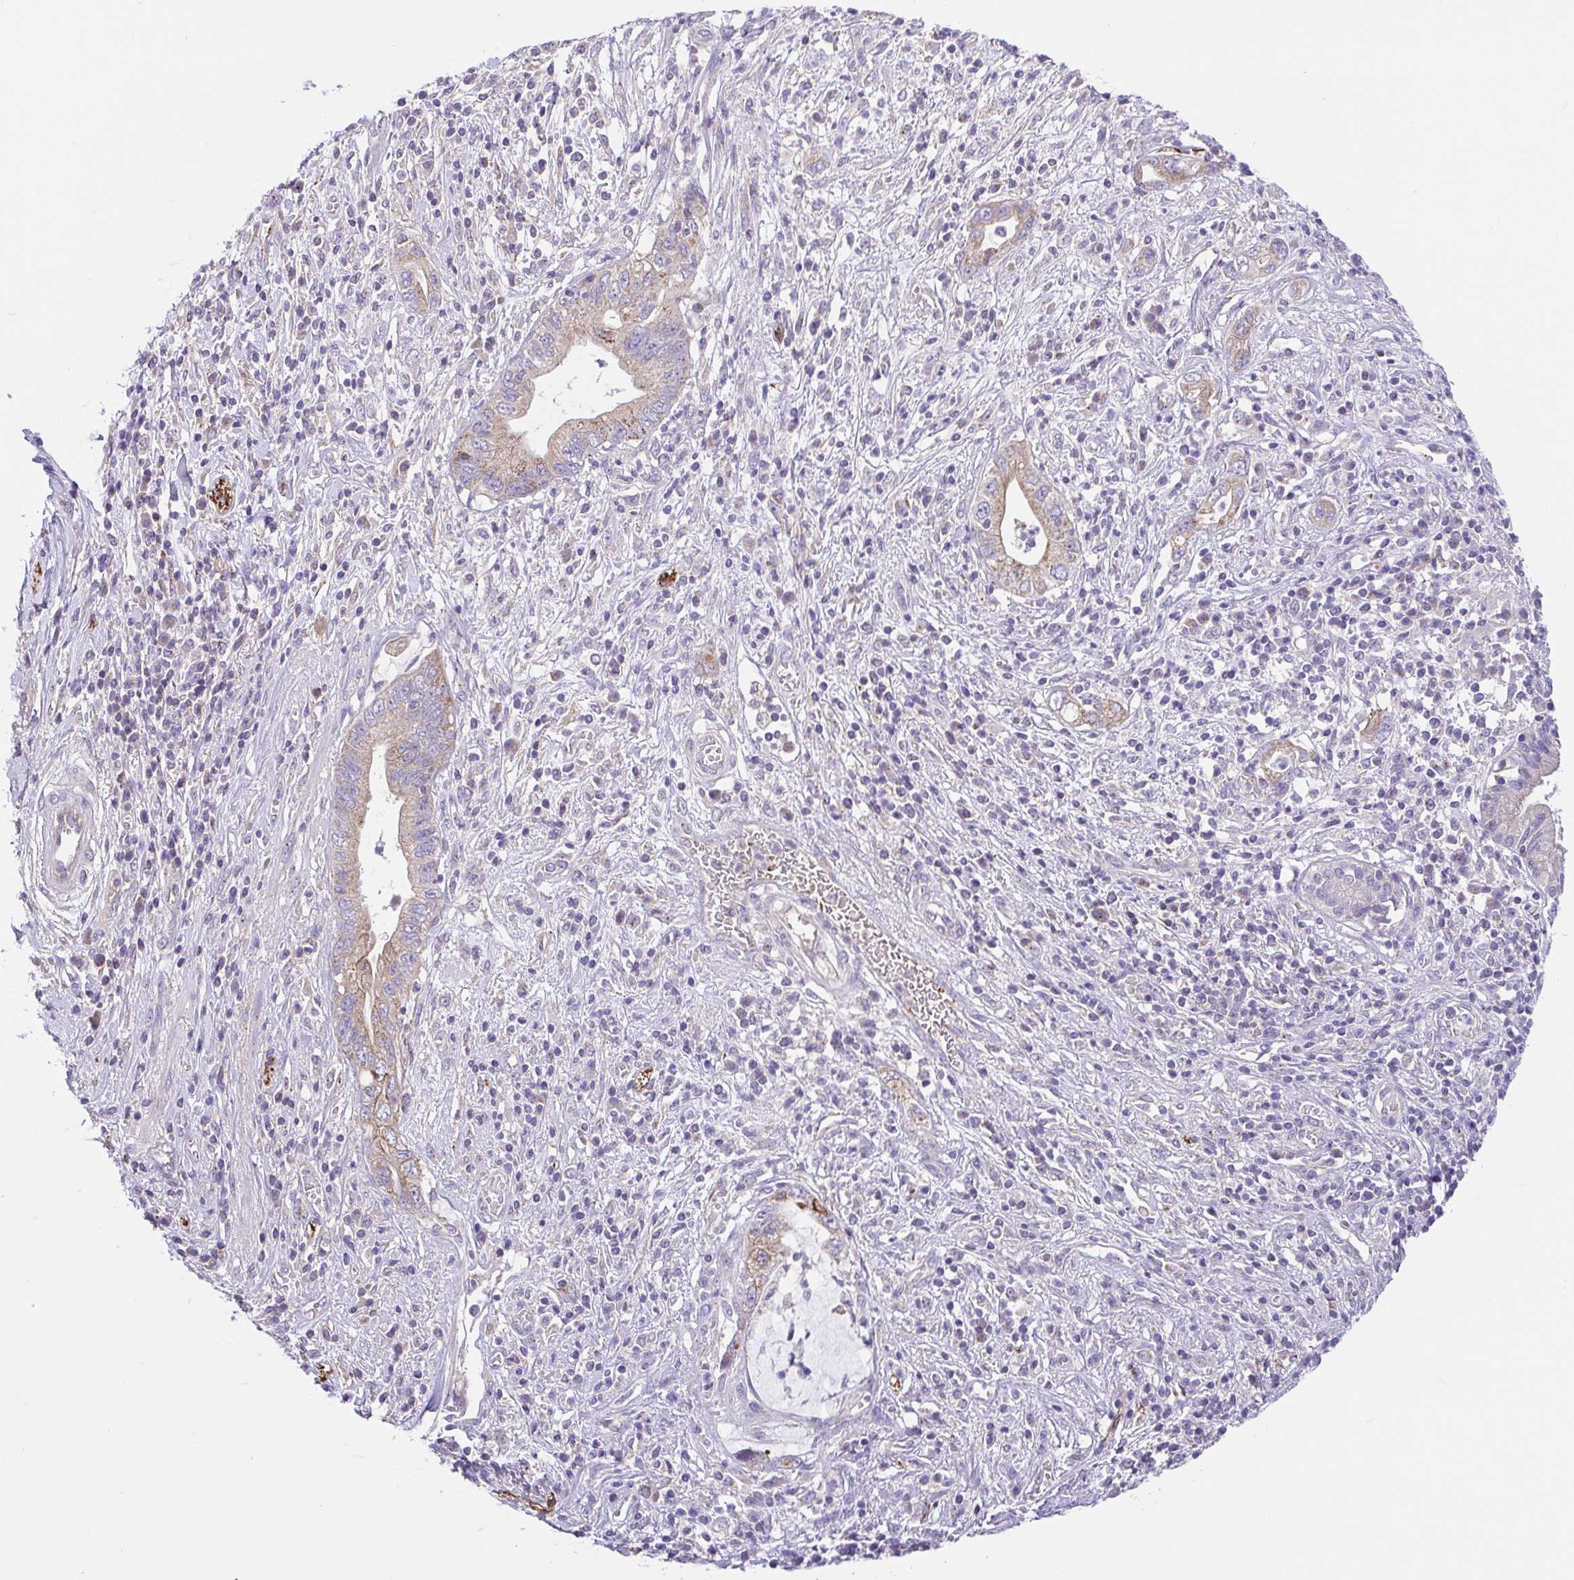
{"staining": {"intensity": "weak", "quantity": "25%-75%", "location": "cytoplasmic/membranous"}, "tissue": "pancreatic cancer", "cell_type": "Tumor cells", "image_type": "cancer", "snomed": [{"axis": "morphology", "description": "Adenocarcinoma, NOS"}, {"axis": "topography", "description": "Pancreas"}], "caption": "An immunohistochemistry micrograph of tumor tissue is shown. Protein staining in brown shows weak cytoplasmic/membranous positivity in pancreatic cancer (adenocarcinoma) within tumor cells. The staining was performed using DAB, with brown indicating positive protein expression. Nuclei are stained blue with hematoxylin.", "gene": "SLC13A1", "patient": {"sex": "female", "age": 72}}